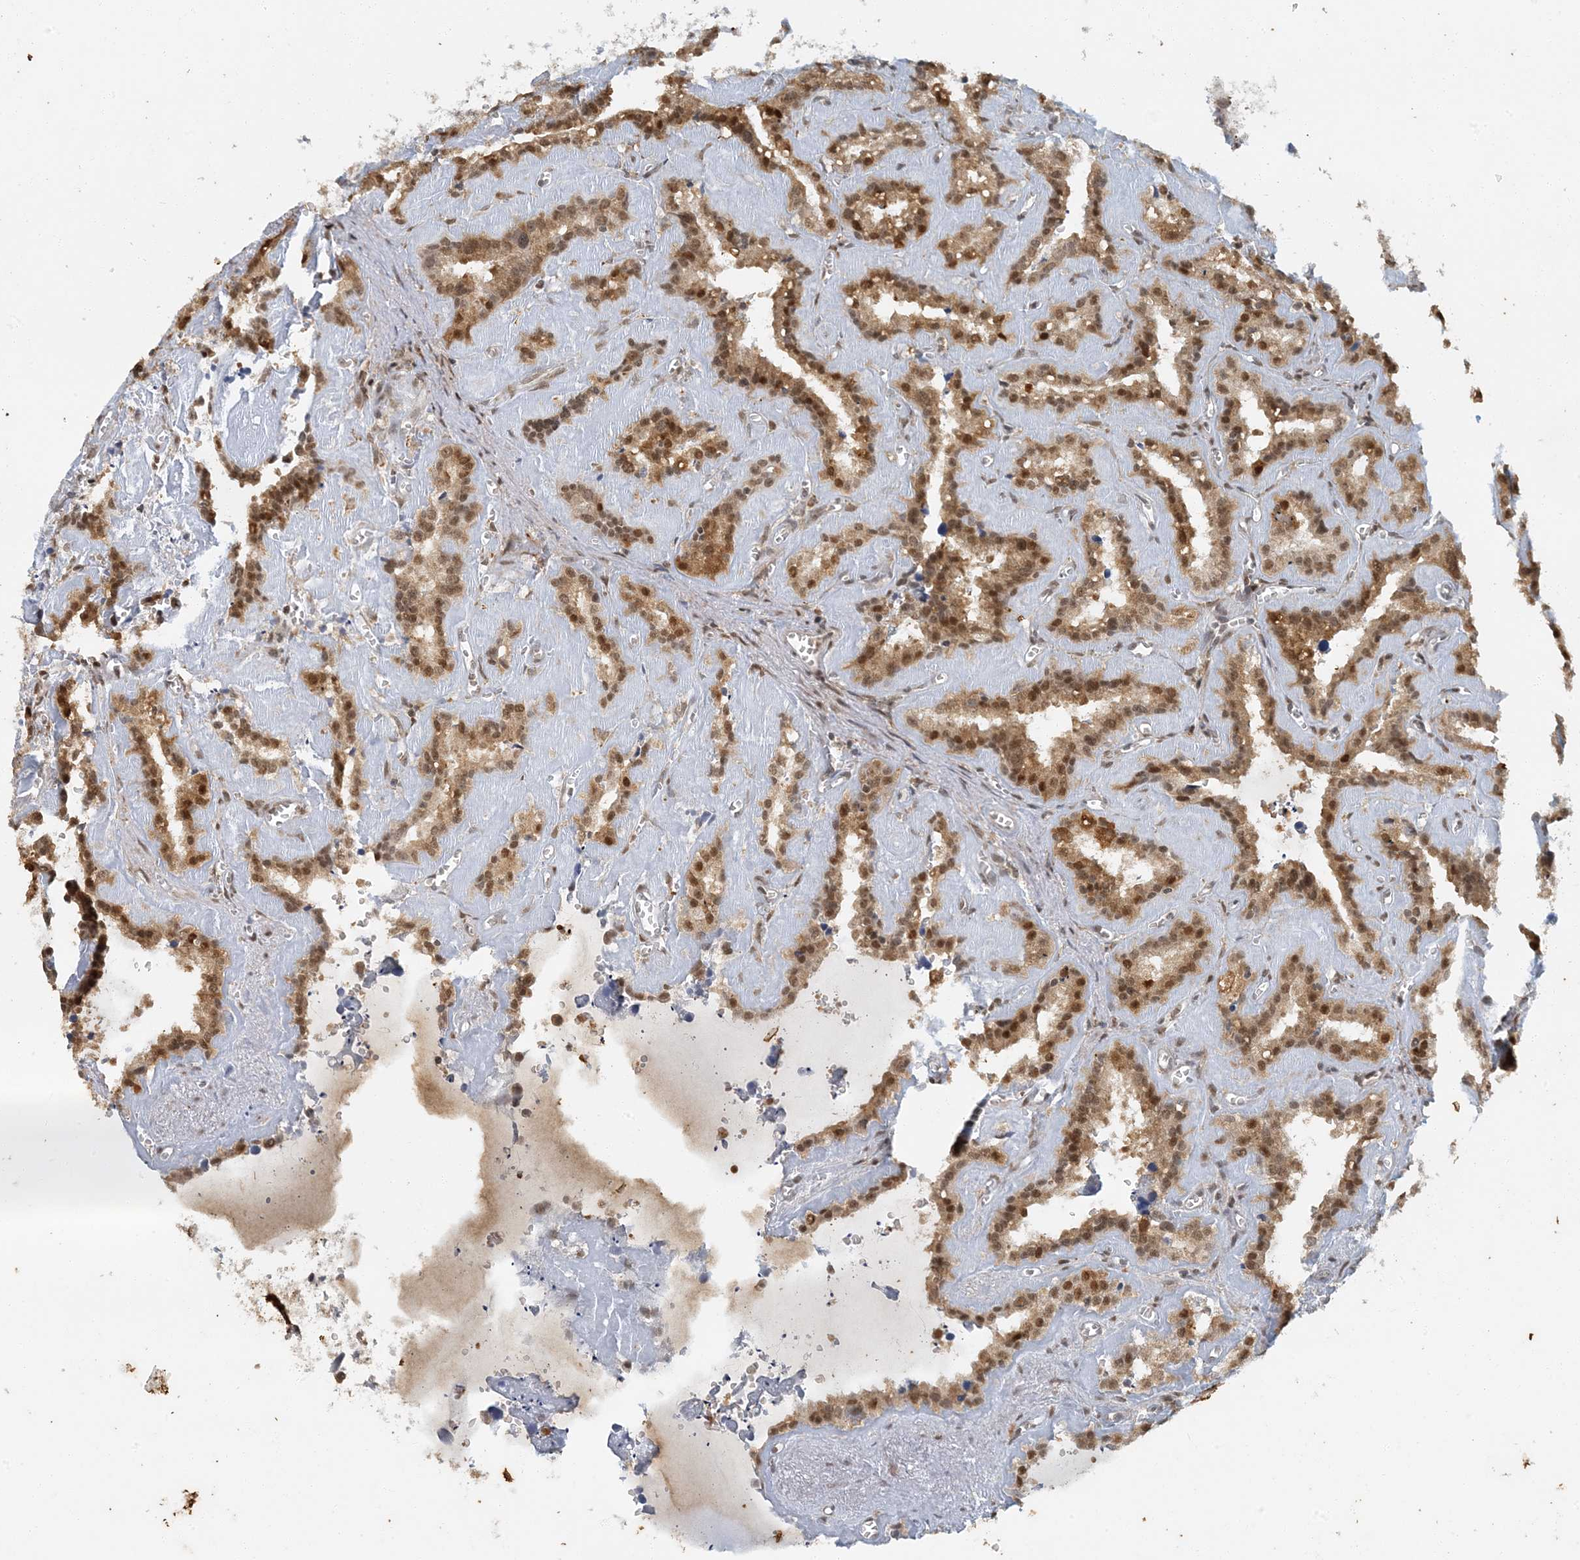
{"staining": {"intensity": "strong", "quantity": ">75%", "location": "cytoplasmic/membranous,nuclear"}, "tissue": "seminal vesicle", "cell_type": "Glandular cells", "image_type": "normal", "snomed": [{"axis": "morphology", "description": "Normal tissue, NOS"}, {"axis": "topography", "description": "Prostate"}, {"axis": "topography", "description": "Seminal veicle"}], "caption": "Glandular cells demonstrate high levels of strong cytoplasmic/membranous,nuclear staining in about >75% of cells in benign seminal vesicle.", "gene": "AK9", "patient": {"sex": "male", "age": 59}}